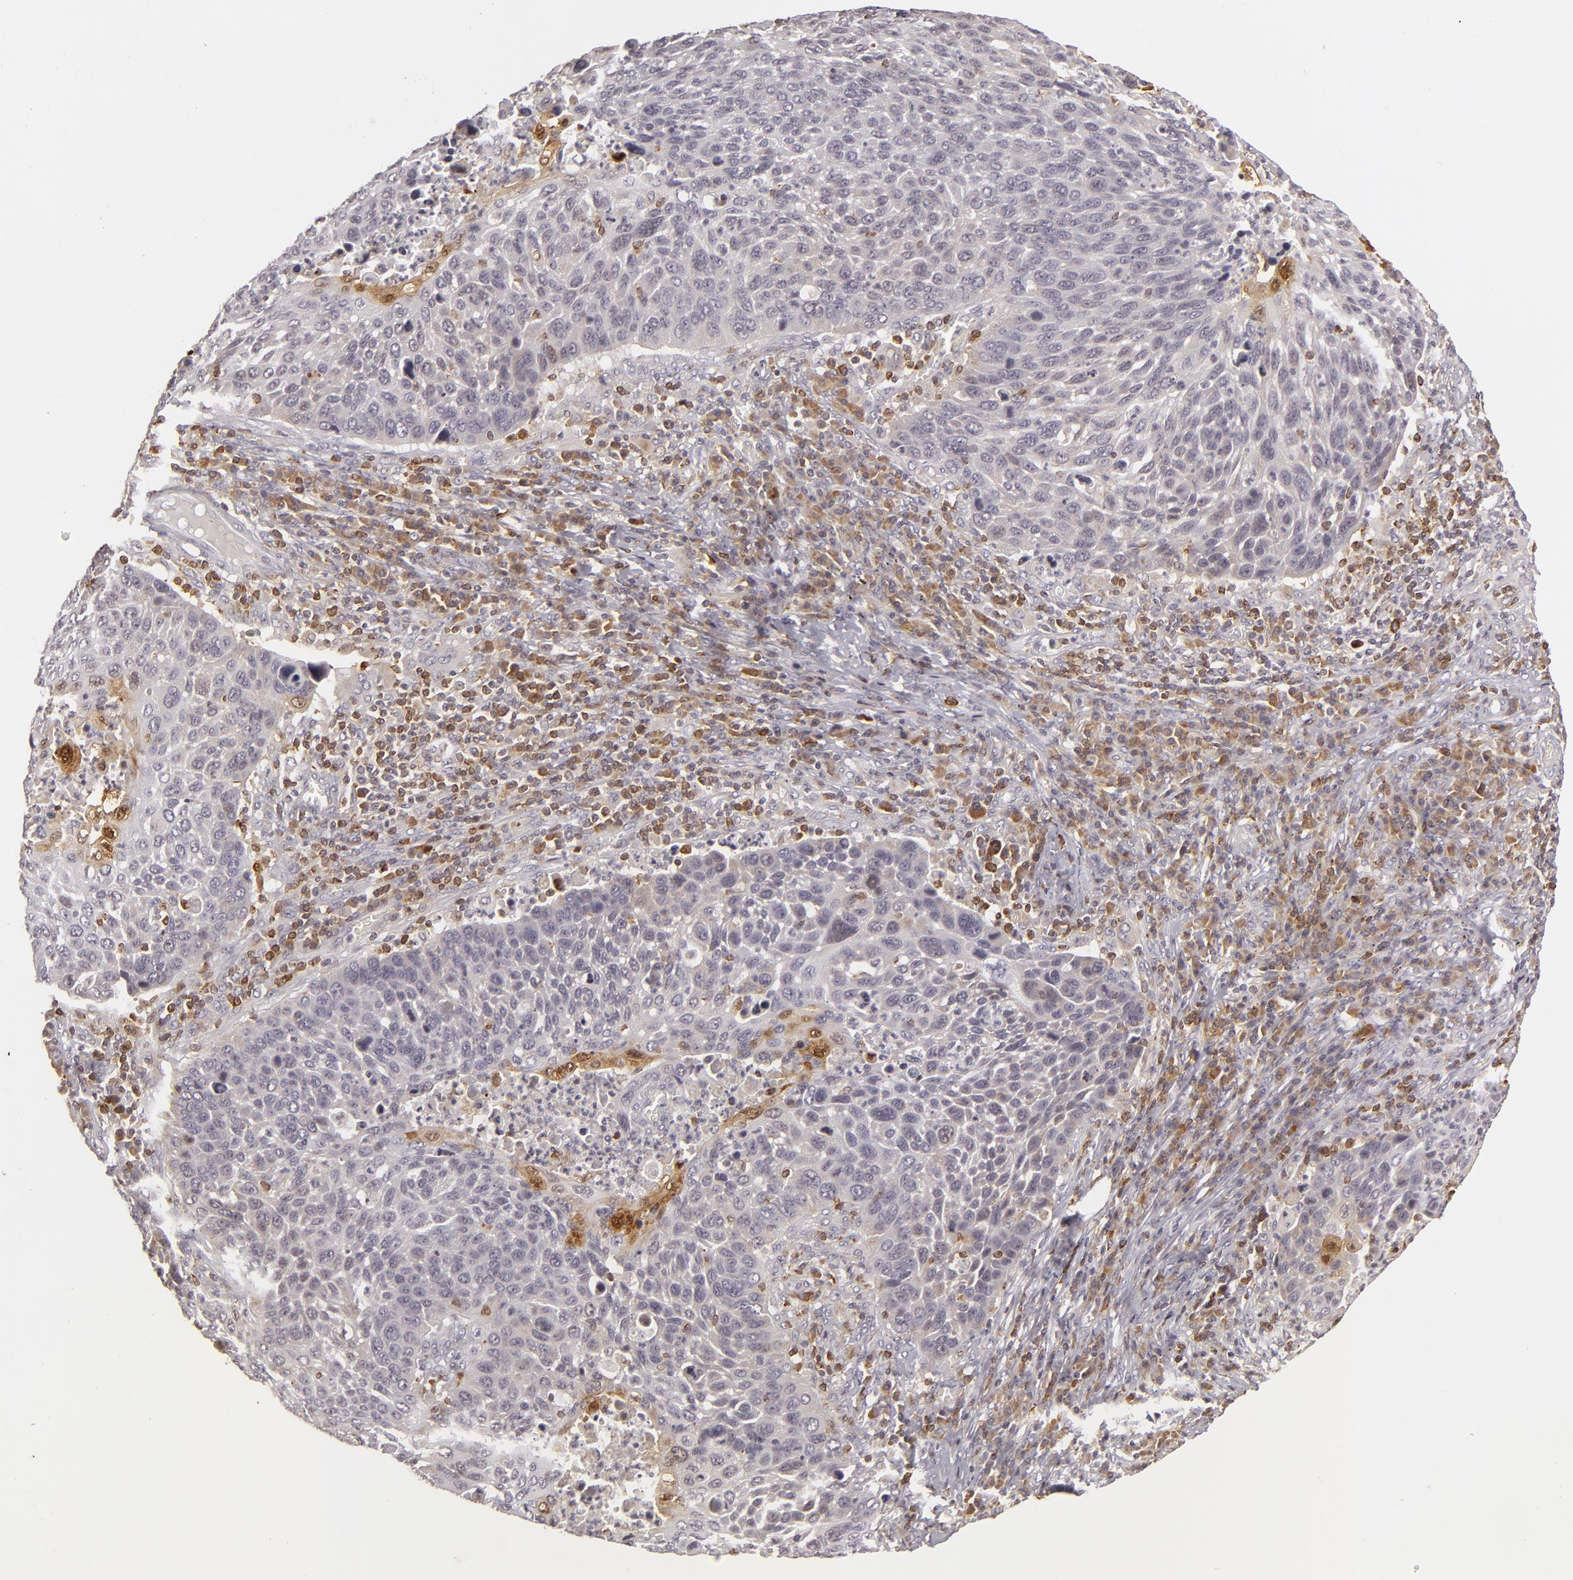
{"staining": {"intensity": "weak", "quantity": ">75%", "location": "cytoplasmic/membranous"}, "tissue": "lung cancer", "cell_type": "Tumor cells", "image_type": "cancer", "snomed": [{"axis": "morphology", "description": "Squamous cell carcinoma, NOS"}, {"axis": "topography", "description": "Lung"}], "caption": "Weak cytoplasmic/membranous expression is identified in about >75% of tumor cells in lung squamous cell carcinoma.", "gene": "APOBEC3G", "patient": {"sex": "male", "age": 68}}